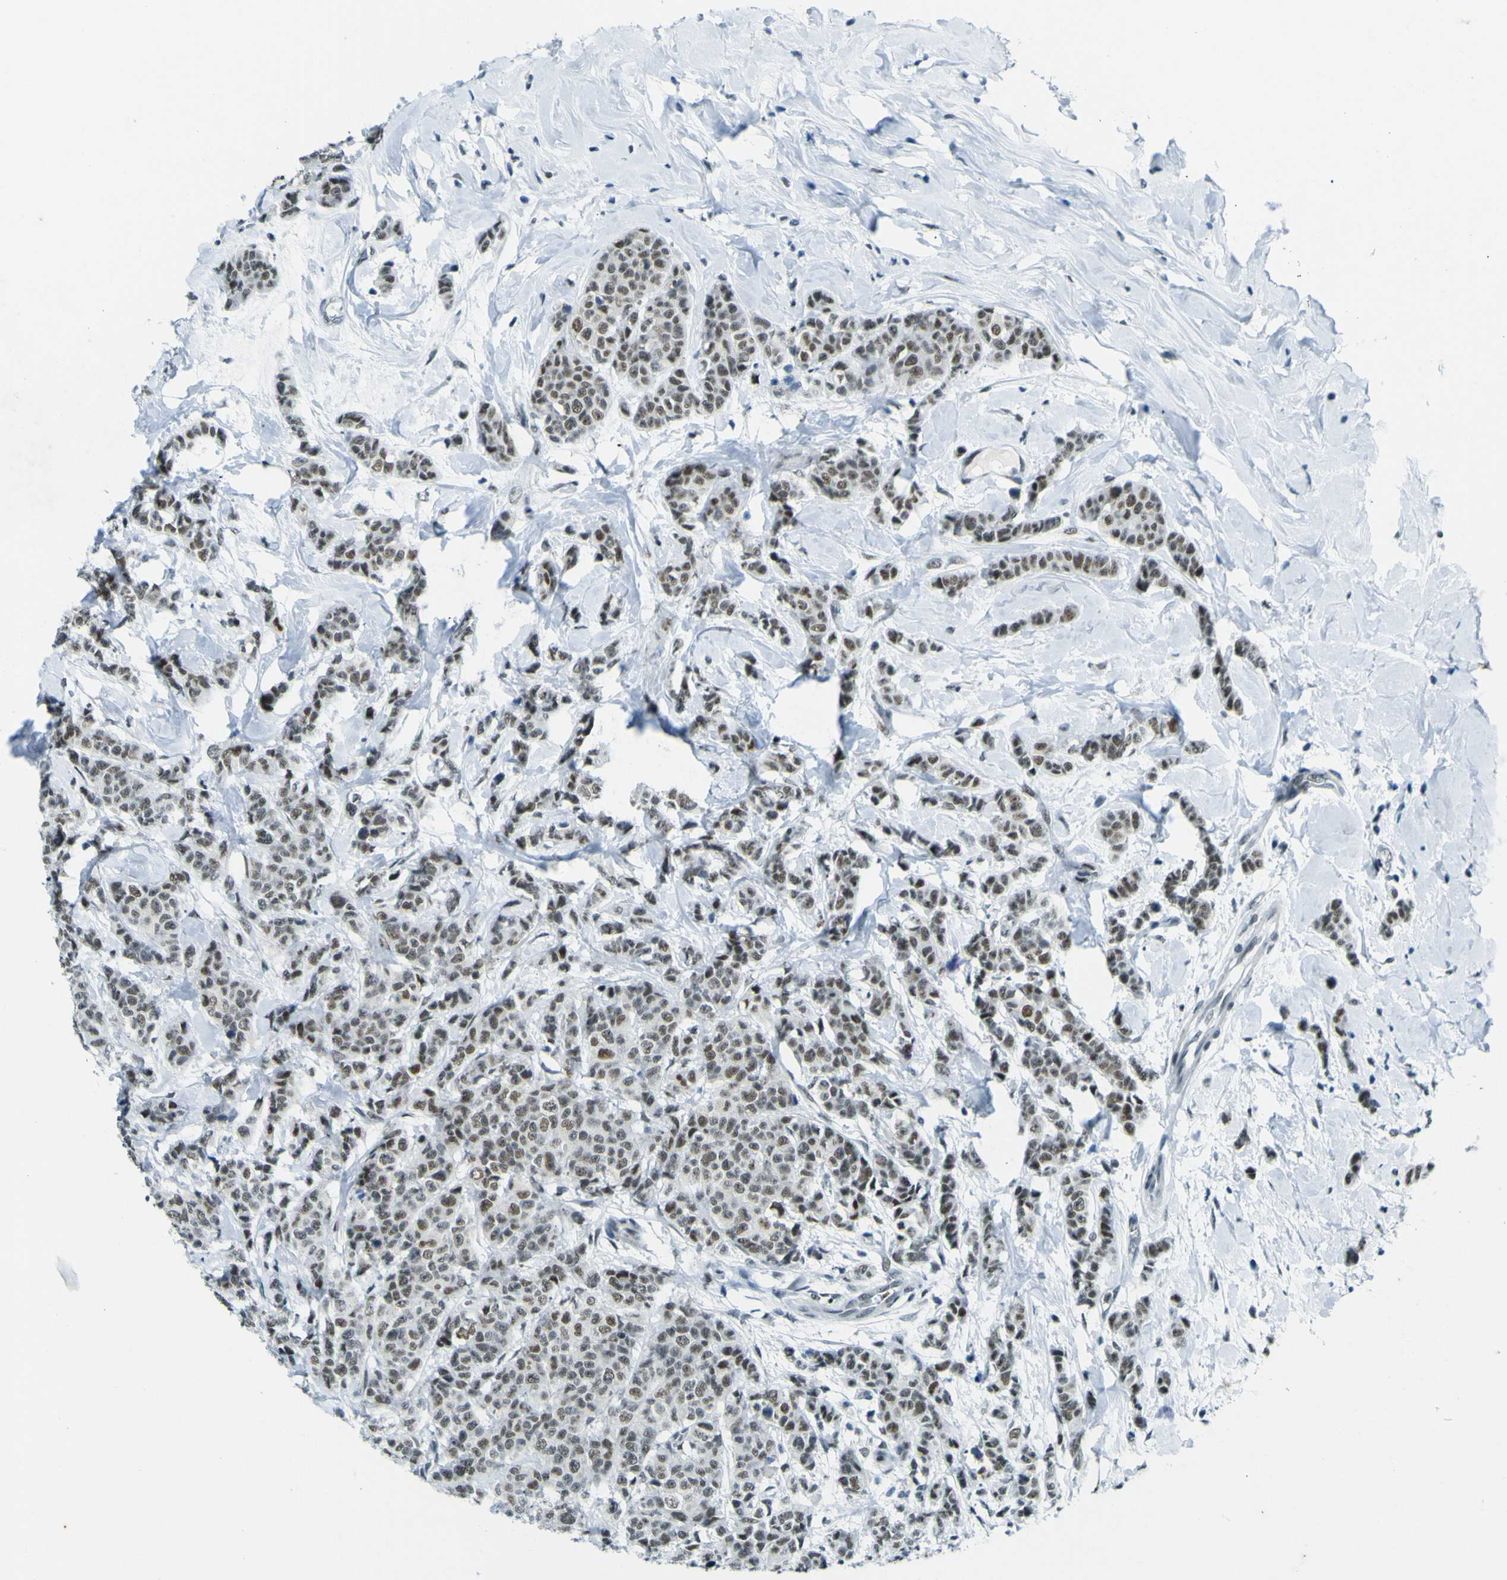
{"staining": {"intensity": "weak", "quantity": "25%-75%", "location": "nuclear"}, "tissue": "breast cancer", "cell_type": "Tumor cells", "image_type": "cancer", "snomed": [{"axis": "morphology", "description": "Normal tissue, NOS"}, {"axis": "morphology", "description": "Duct carcinoma"}, {"axis": "topography", "description": "Breast"}], "caption": "This micrograph demonstrates IHC staining of breast intraductal carcinoma, with low weak nuclear positivity in approximately 25%-75% of tumor cells.", "gene": "CEBPG", "patient": {"sex": "female", "age": 40}}